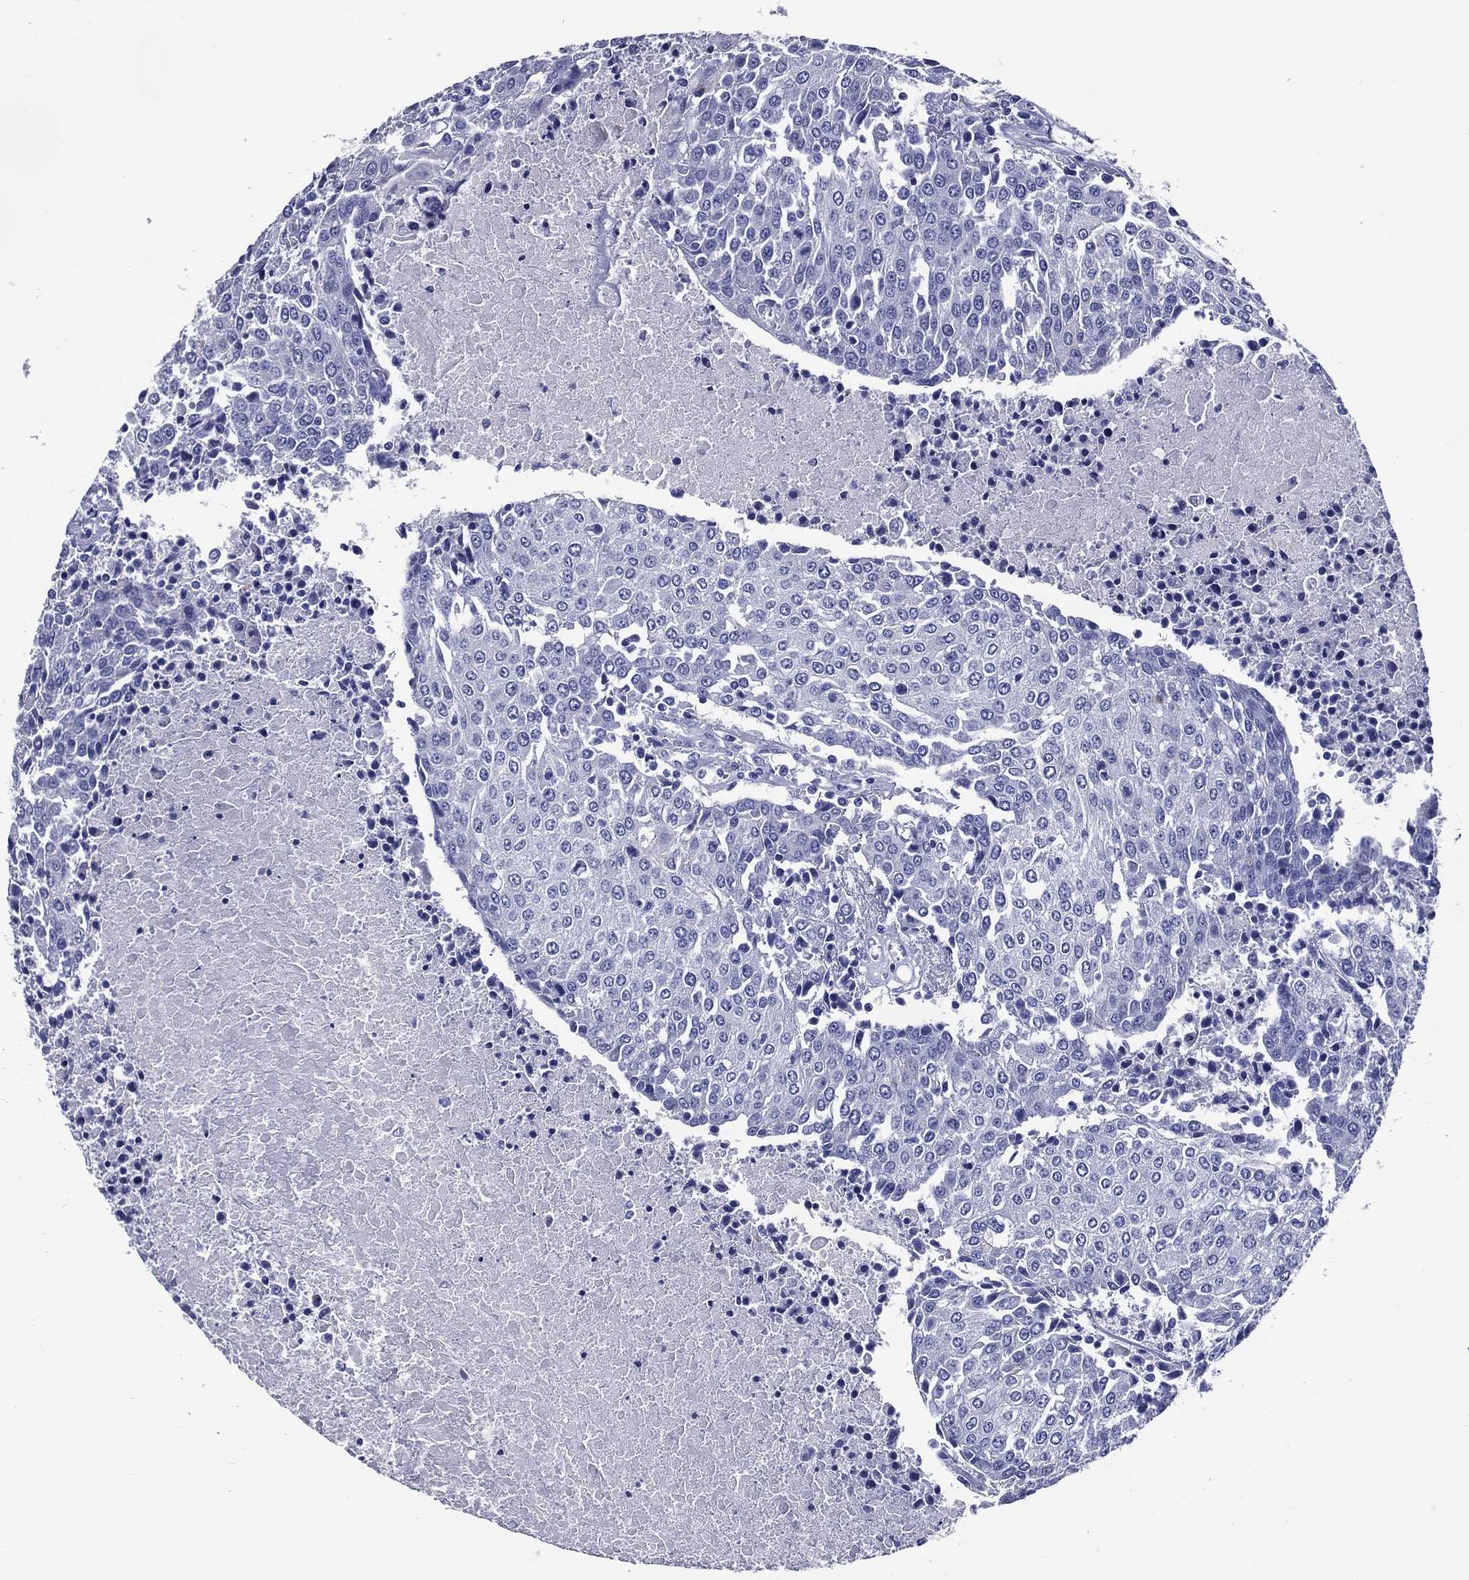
{"staining": {"intensity": "negative", "quantity": "none", "location": "none"}, "tissue": "urothelial cancer", "cell_type": "Tumor cells", "image_type": "cancer", "snomed": [{"axis": "morphology", "description": "Urothelial carcinoma, High grade"}, {"axis": "topography", "description": "Urinary bladder"}], "caption": "Immunohistochemistry (IHC) of human urothelial cancer exhibits no staining in tumor cells.", "gene": "ACE2", "patient": {"sex": "female", "age": 85}}